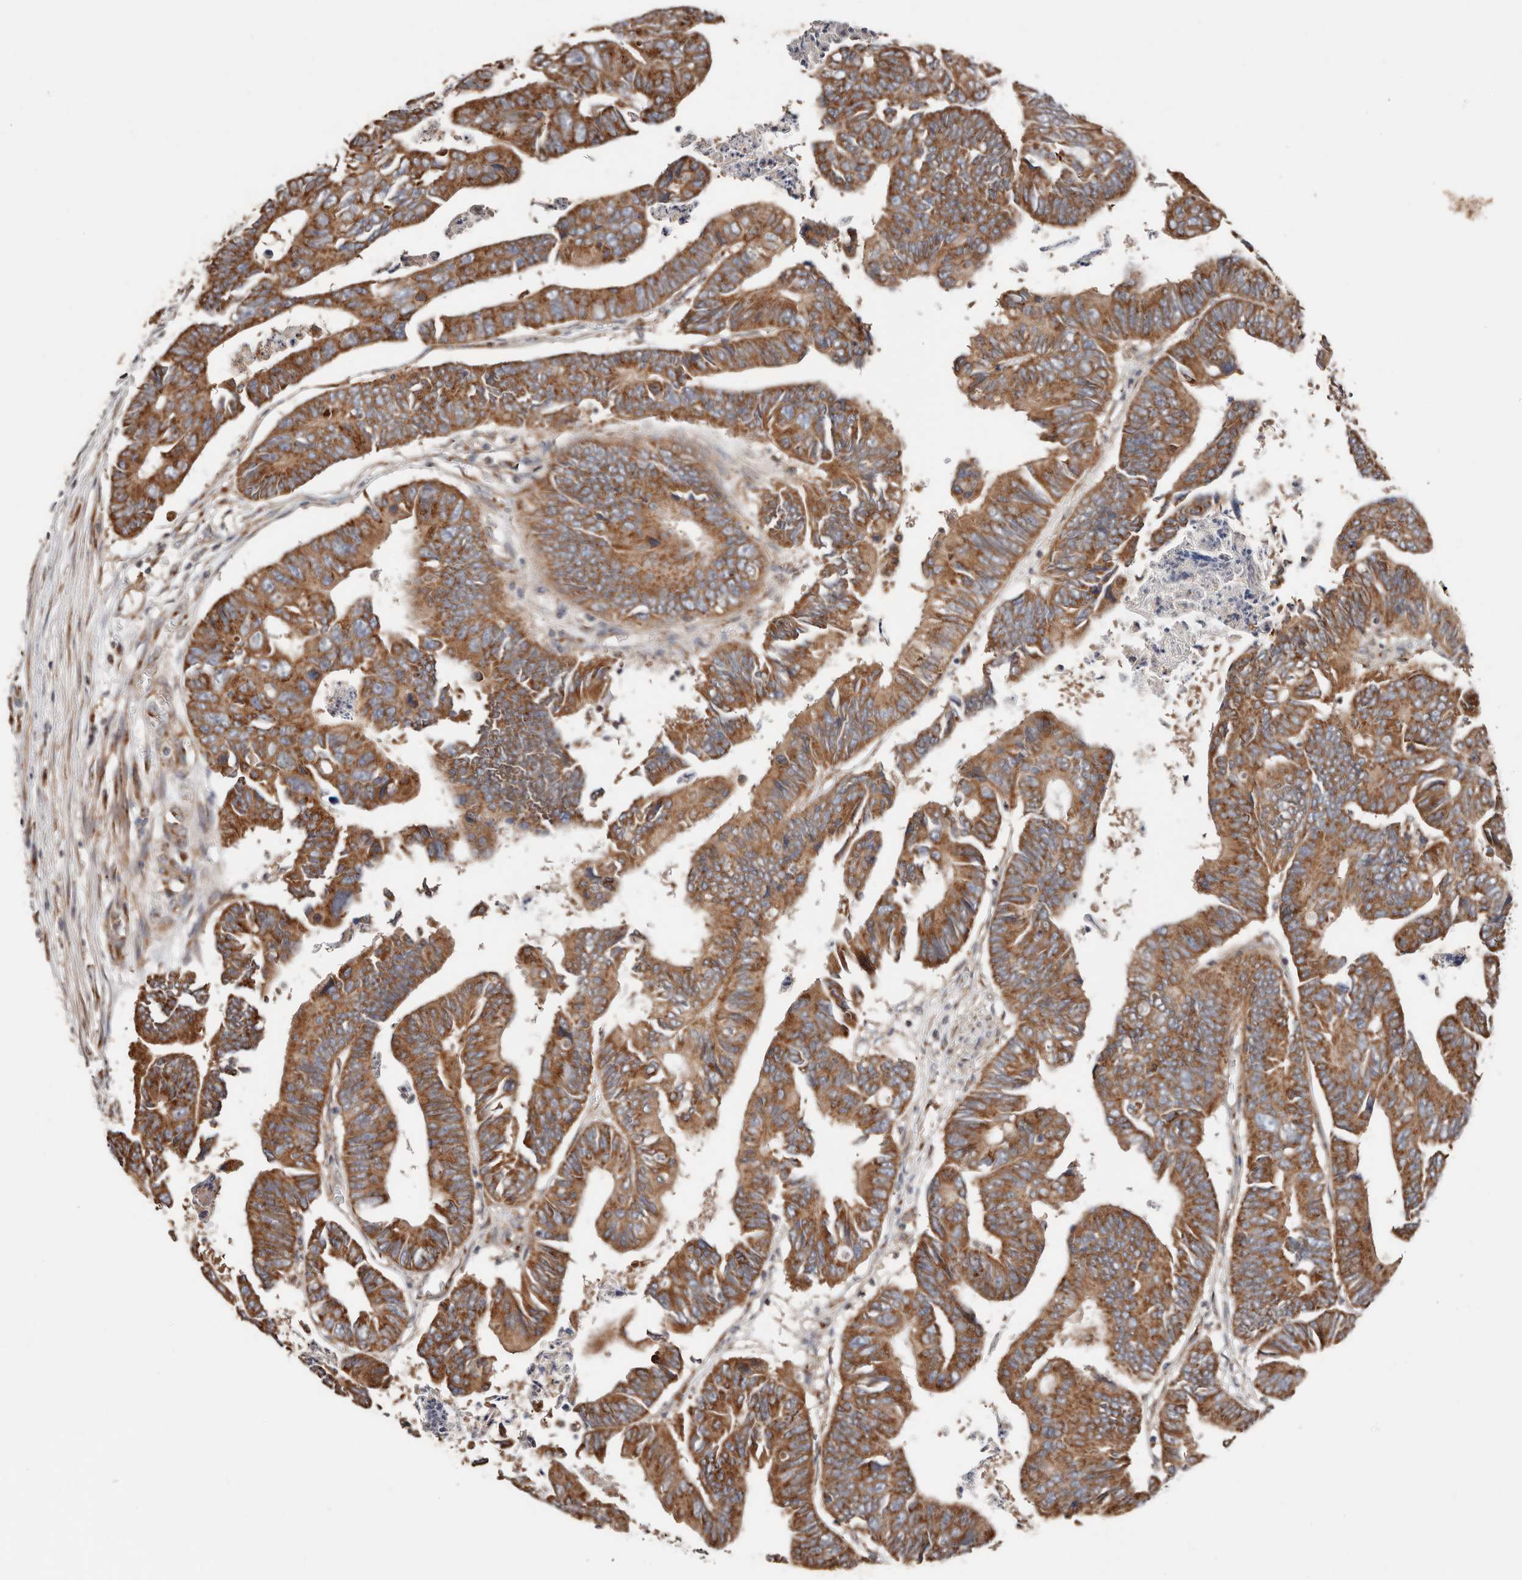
{"staining": {"intensity": "strong", "quantity": ">75%", "location": "cytoplasmic/membranous"}, "tissue": "colorectal cancer", "cell_type": "Tumor cells", "image_type": "cancer", "snomed": [{"axis": "morphology", "description": "Adenocarcinoma, NOS"}, {"axis": "topography", "description": "Rectum"}], "caption": "IHC micrograph of neoplastic tissue: adenocarcinoma (colorectal) stained using immunohistochemistry reveals high levels of strong protein expression localized specifically in the cytoplasmic/membranous of tumor cells, appearing as a cytoplasmic/membranous brown color.", "gene": "COG1", "patient": {"sex": "female", "age": 65}}